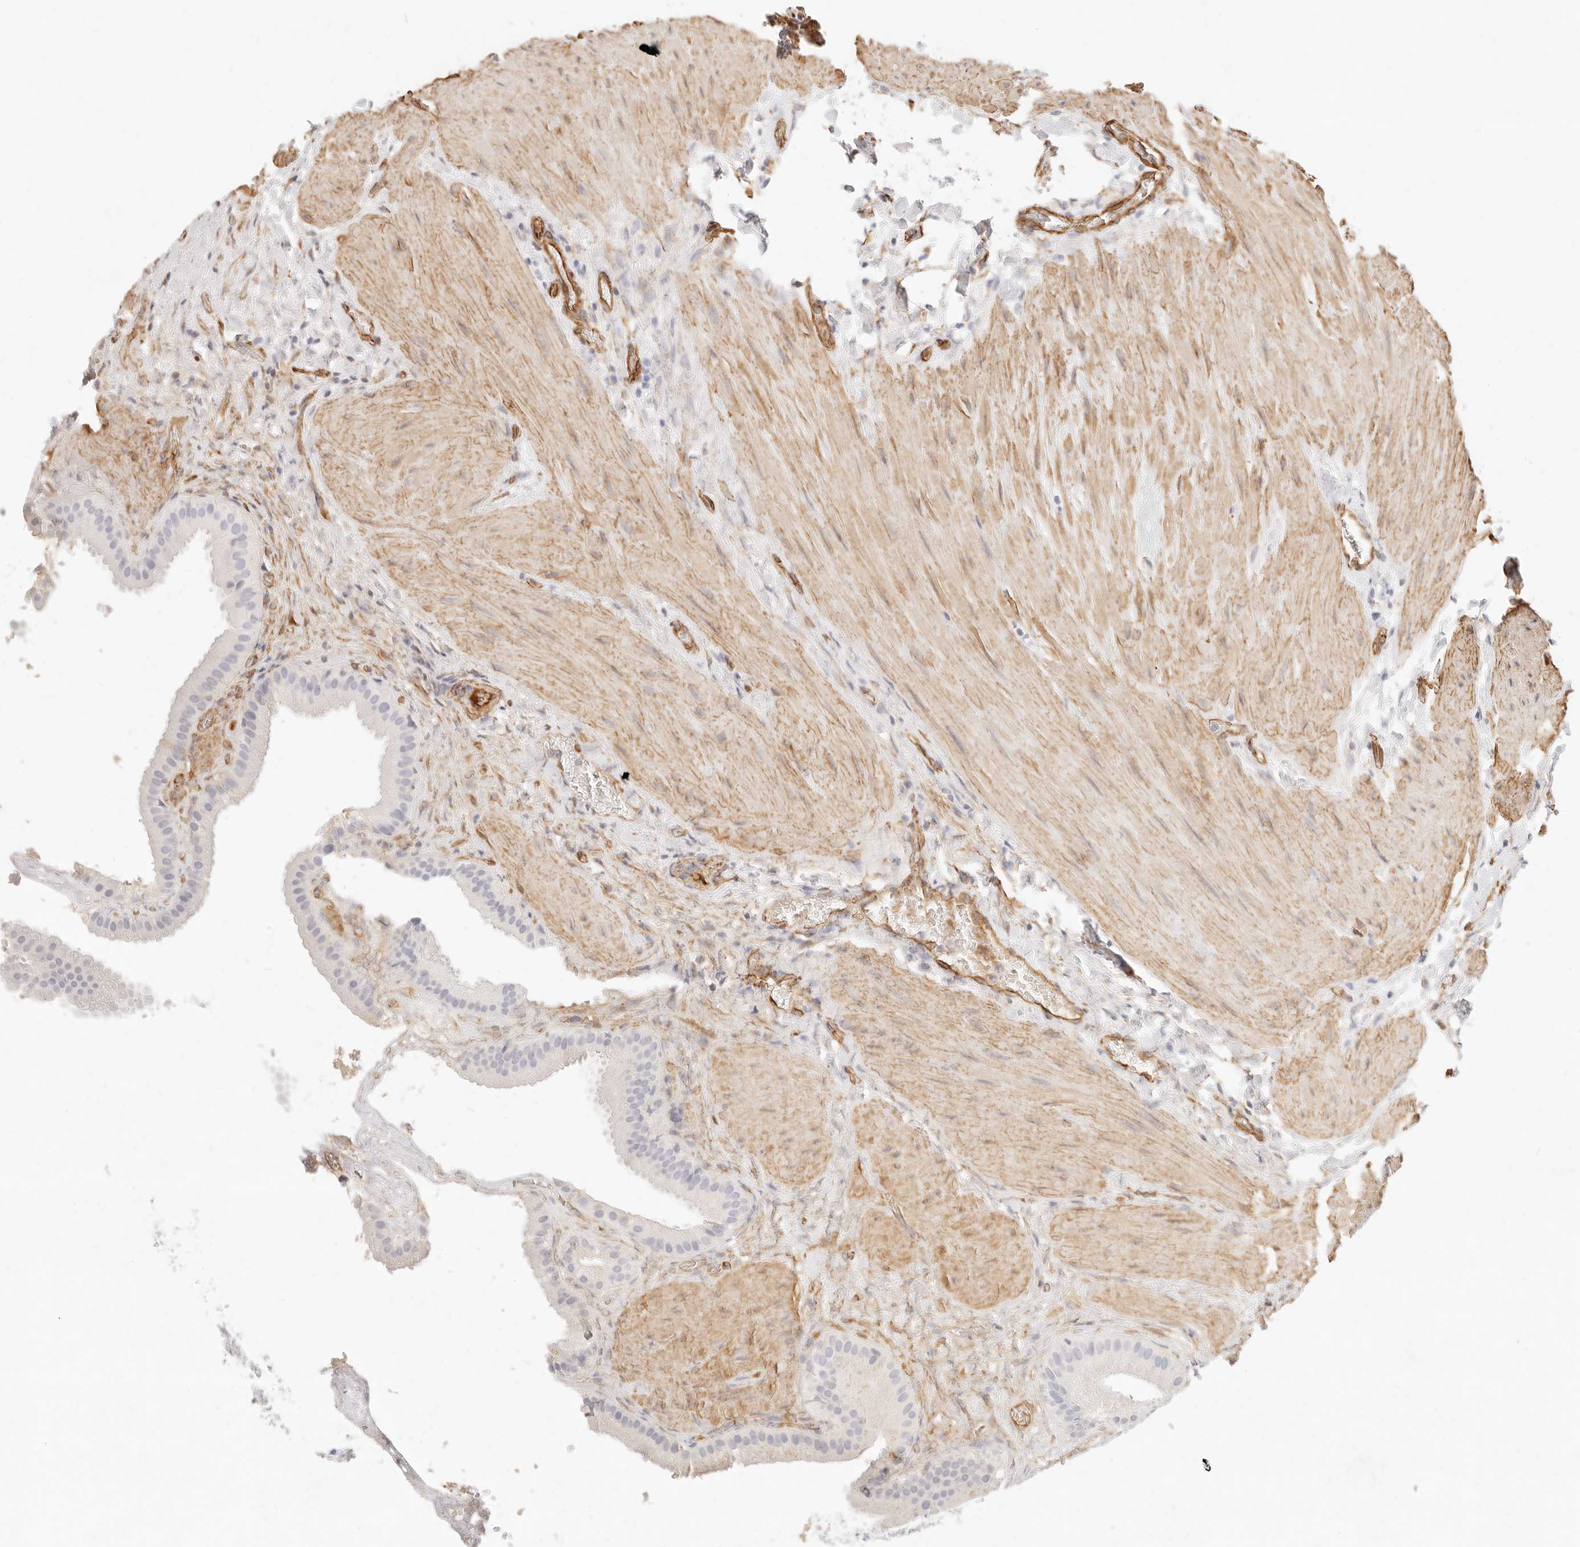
{"staining": {"intensity": "negative", "quantity": "none", "location": "none"}, "tissue": "gallbladder", "cell_type": "Glandular cells", "image_type": "normal", "snomed": [{"axis": "morphology", "description": "Normal tissue, NOS"}, {"axis": "topography", "description": "Gallbladder"}], "caption": "Protein analysis of benign gallbladder shows no significant expression in glandular cells.", "gene": "NUS1", "patient": {"sex": "male", "age": 55}}